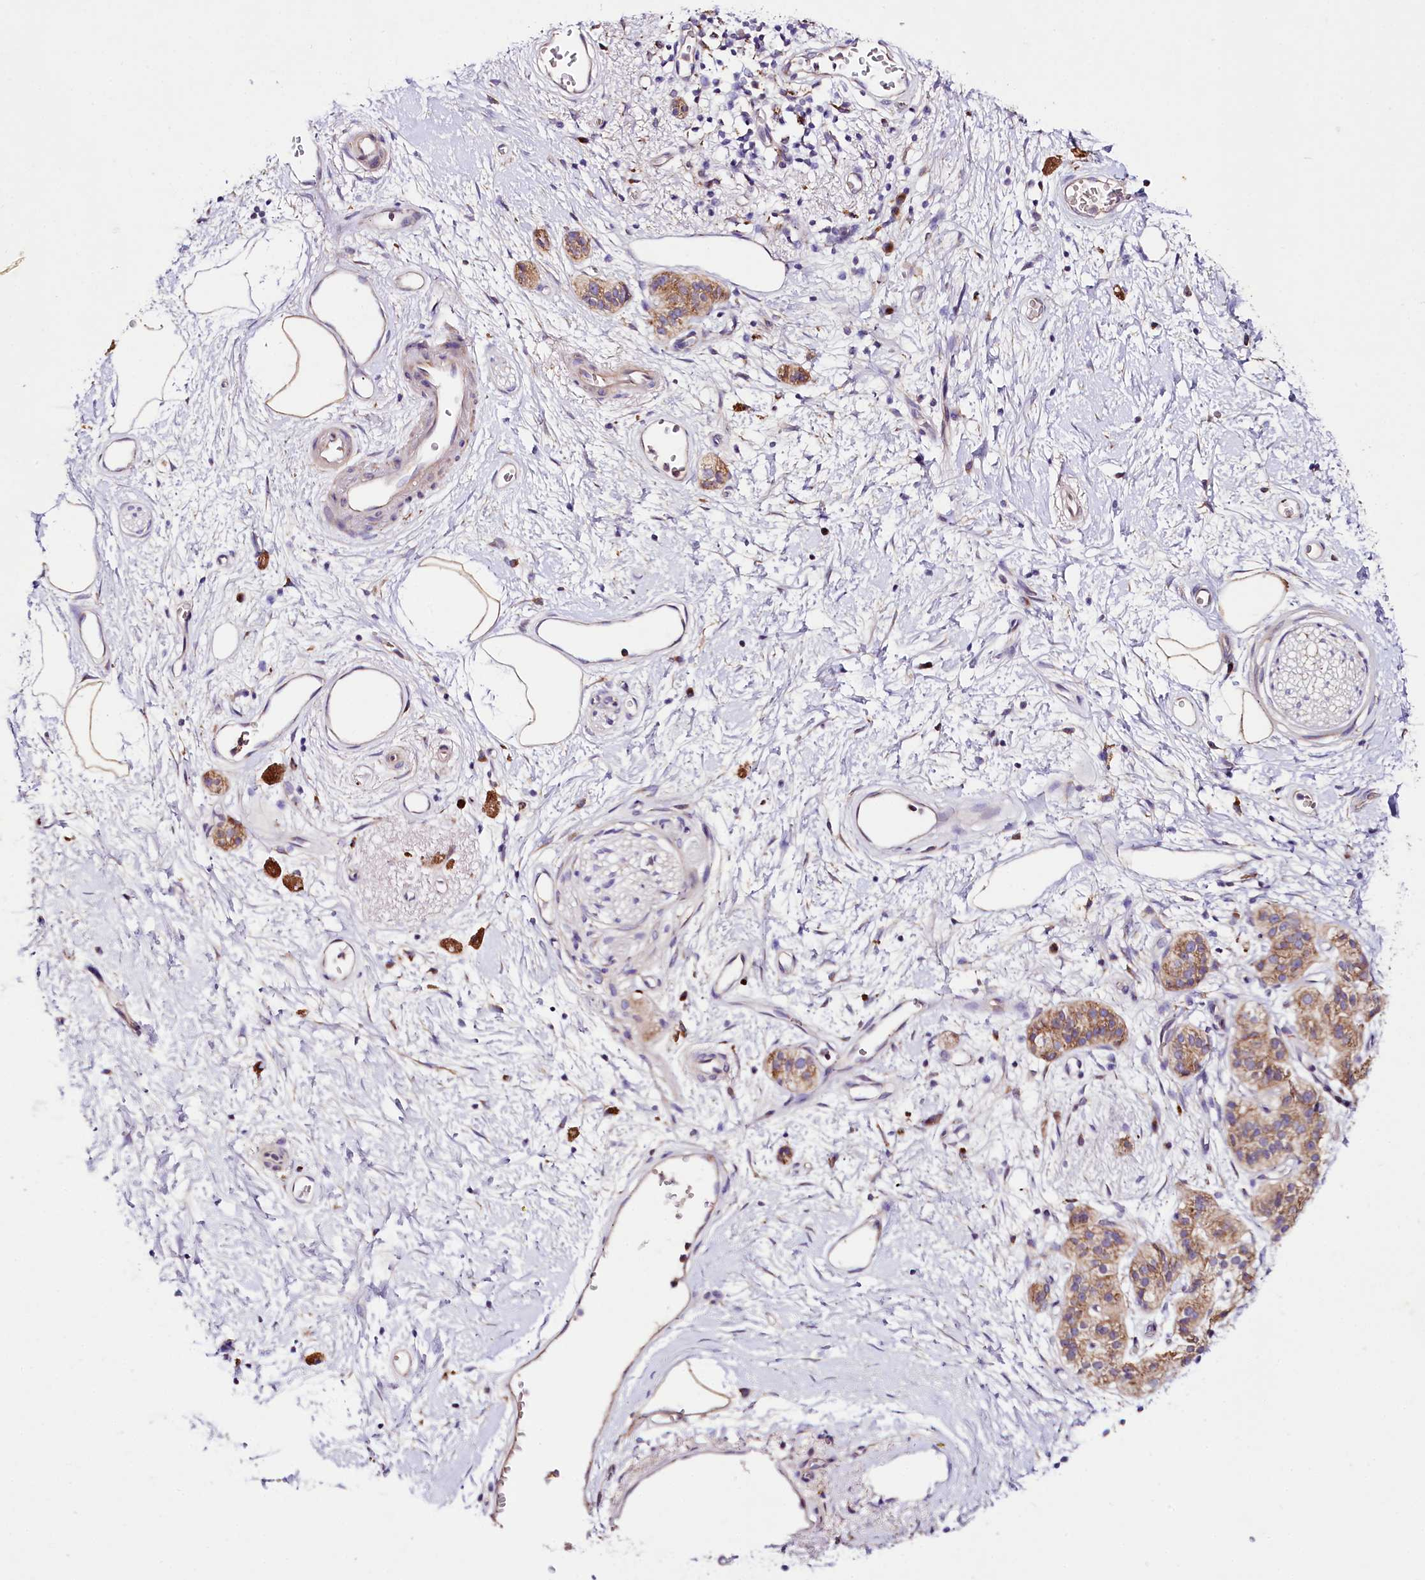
{"staining": {"intensity": "moderate", "quantity": ">75%", "location": "cytoplasmic/membranous"}, "tissue": "pancreatic cancer", "cell_type": "Tumor cells", "image_type": "cancer", "snomed": [{"axis": "morphology", "description": "Adenocarcinoma, NOS"}, {"axis": "topography", "description": "Pancreas"}], "caption": "Immunohistochemical staining of human adenocarcinoma (pancreatic) displays moderate cytoplasmic/membranous protein positivity in approximately >75% of tumor cells.", "gene": "SACM1L", "patient": {"sex": "male", "age": 68}}